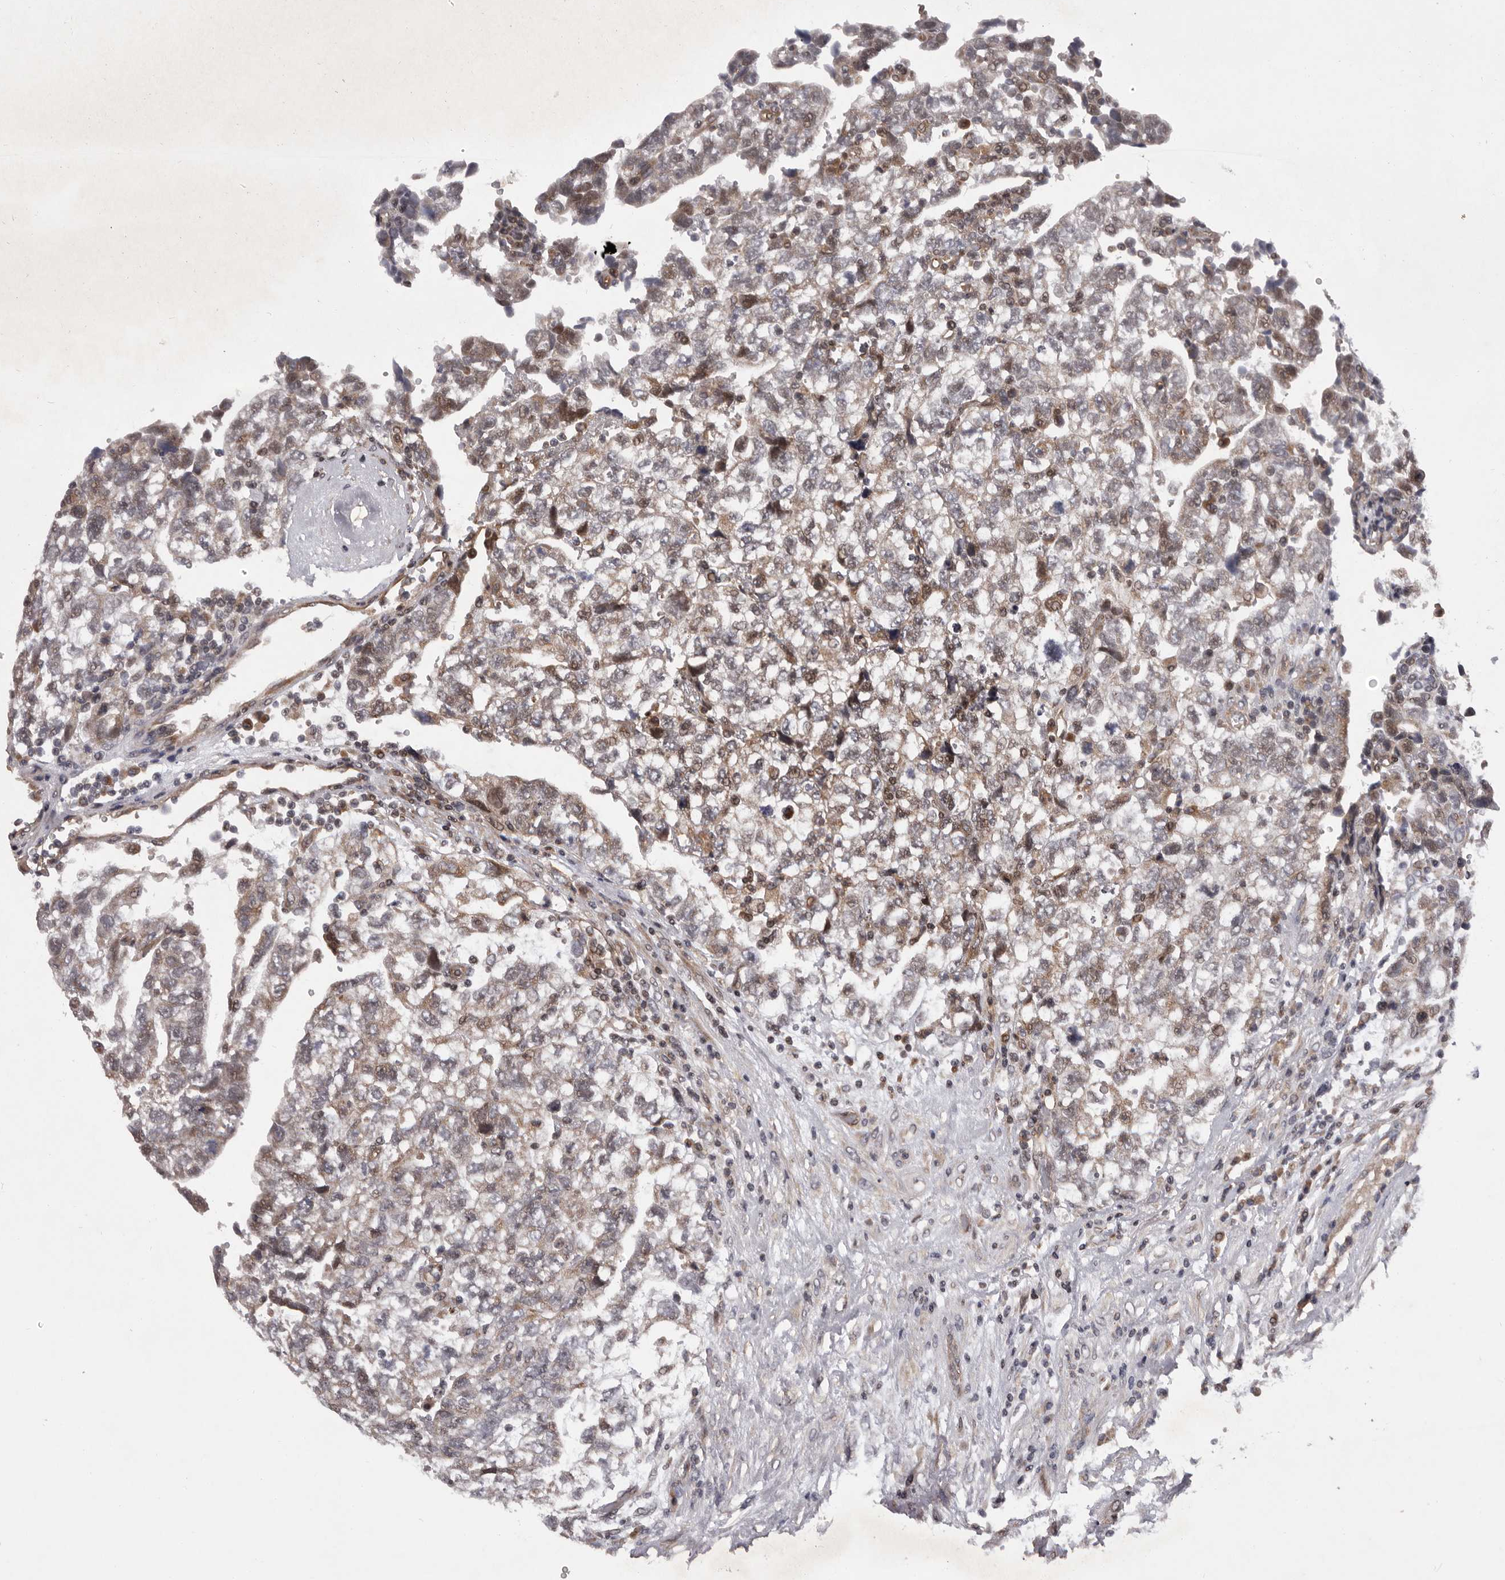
{"staining": {"intensity": "moderate", "quantity": "25%-75%", "location": "cytoplasmic/membranous,nuclear"}, "tissue": "testis cancer", "cell_type": "Tumor cells", "image_type": "cancer", "snomed": [{"axis": "morphology", "description": "Carcinoma, Embryonal, NOS"}, {"axis": "topography", "description": "Testis"}], "caption": "Testis embryonal carcinoma stained for a protein (brown) demonstrates moderate cytoplasmic/membranous and nuclear positive positivity in approximately 25%-75% of tumor cells.", "gene": "GADD45B", "patient": {"sex": "male", "age": 36}}